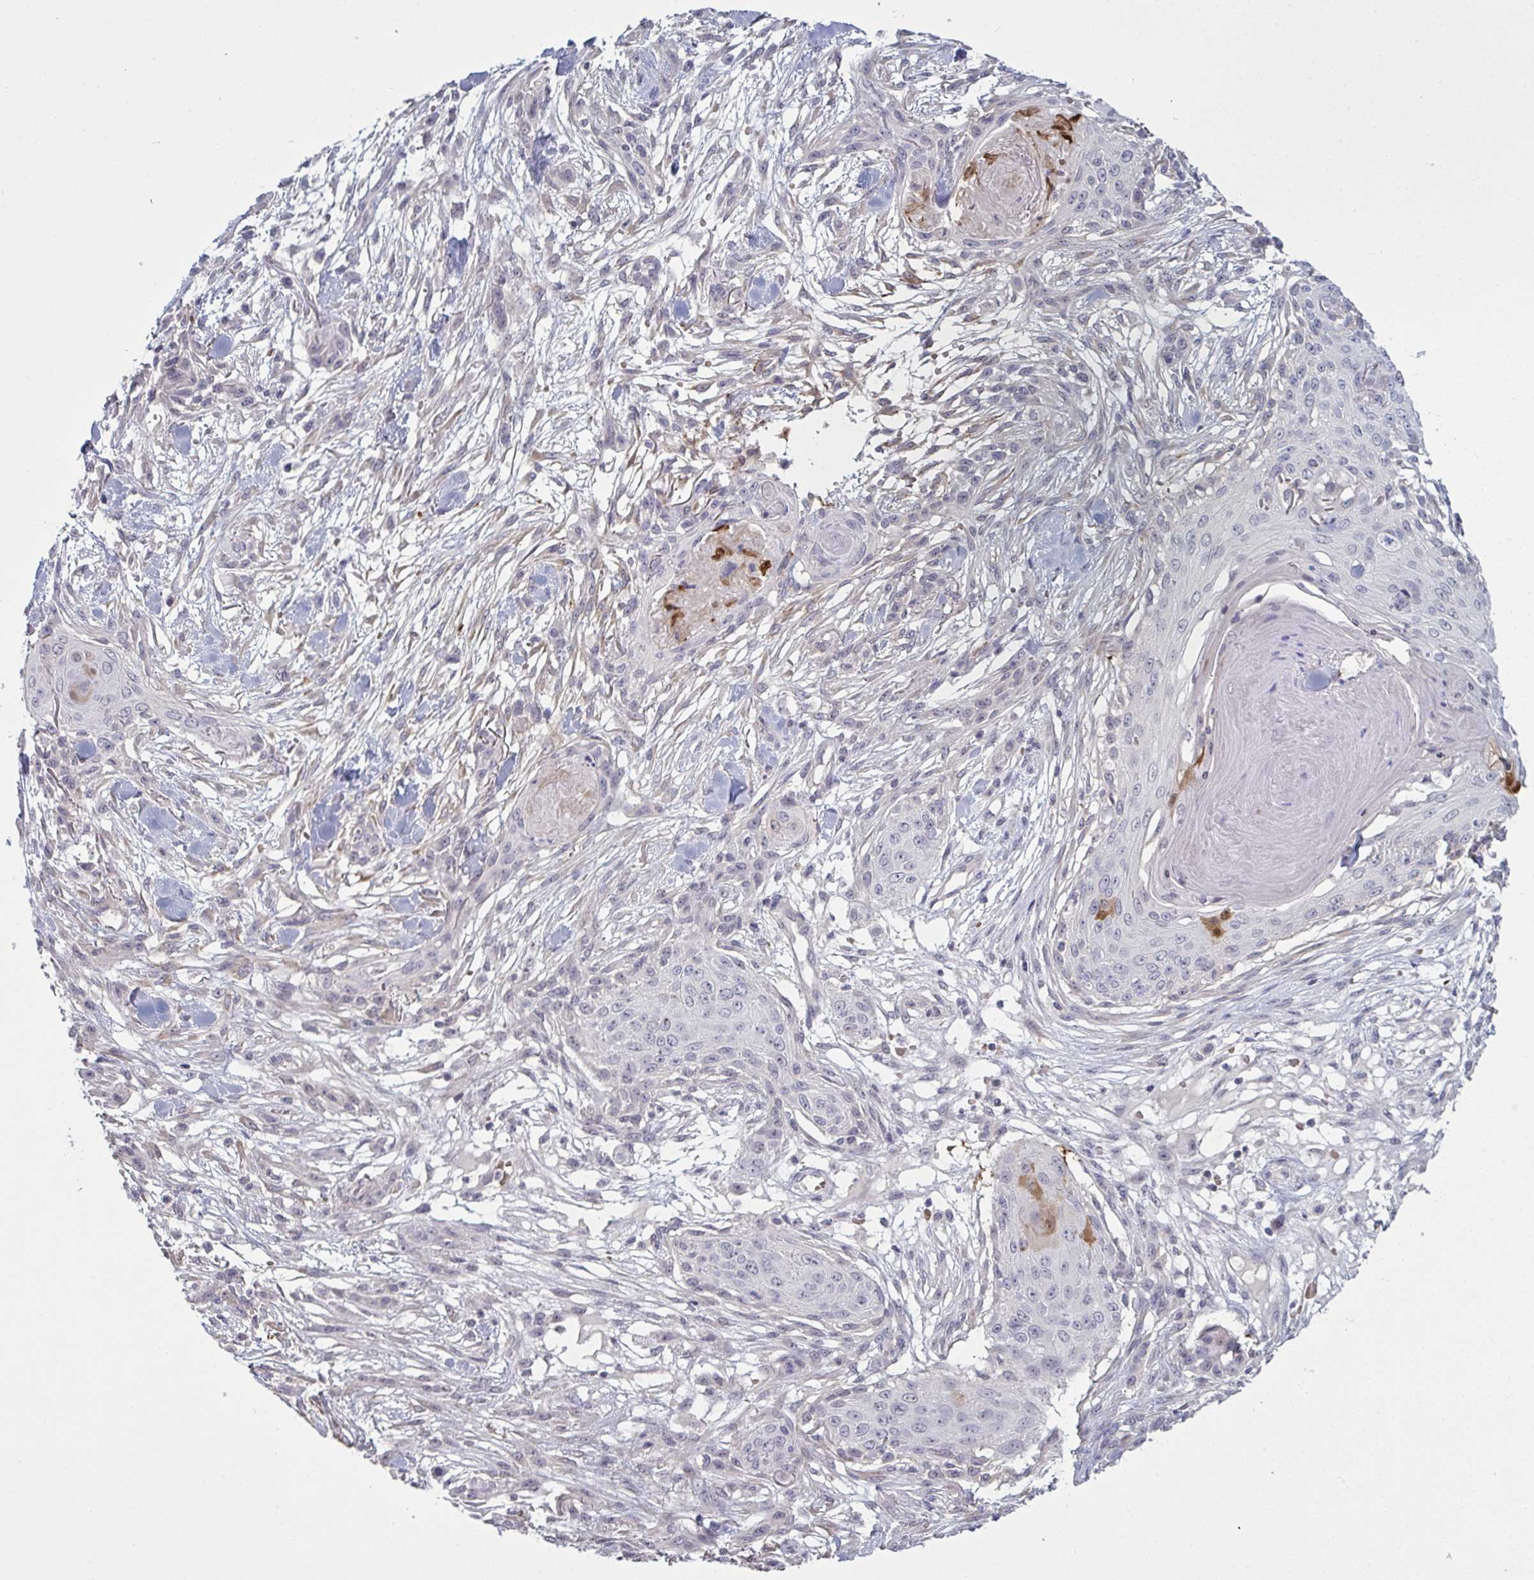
{"staining": {"intensity": "moderate", "quantity": "<25%", "location": "cytoplasmic/membranous"}, "tissue": "skin cancer", "cell_type": "Tumor cells", "image_type": "cancer", "snomed": [{"axis": "morphology", "description": "Squamous cell carcinoma, NOS"}, {"axis": "topography", "description": "Skin"}], "caption": "DAB (3,3'-diaminobenzidine) immunohistochemical staining of human skin cancer (squamous cell carcinoma) demonstrates moderate cytoplasmic/membranous protein staining in about <25% of tumor cells. The protein of interest is stained brown, and the nuclei are stained in blue (DAB IHC with brightfield microscopy, high magnification).", "gene": "ZNF784", "patient": {"sex": "female", "age": 59}}